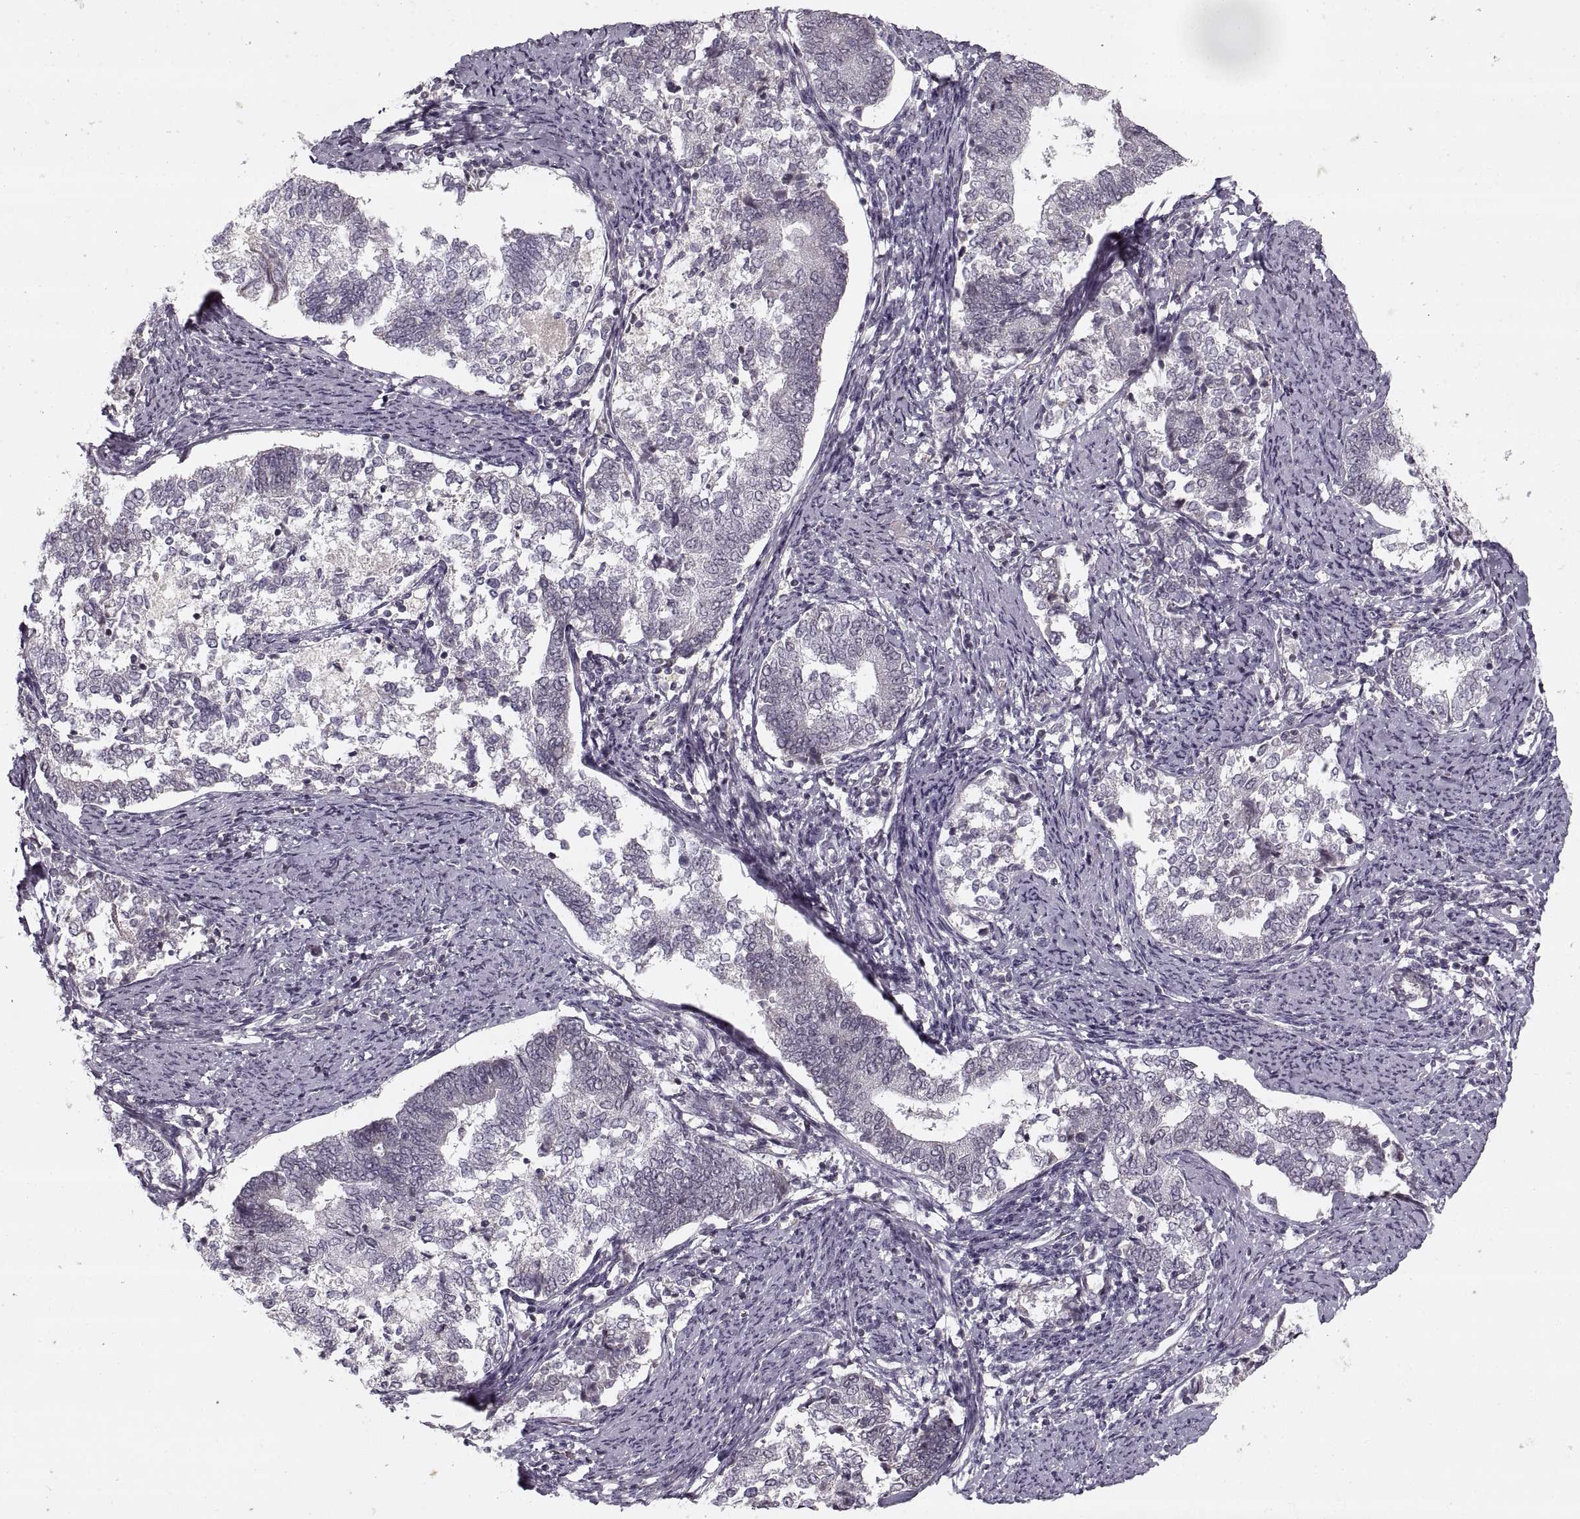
{"staining": {"intensity": "negative", "quantity": "none", "location": "none"}, "tissue": "endometrial cancer", "cell_type": "Tumor cells", "image_type": "cancer", "snomed": [{"axis": "morphology", "description": "Adenocarcinoma, NOS"}, {"axis": "topography", "description": "Endometrium"}], "caption": "This is an IHC image of endometrial adenocarcinoma. There is no staining in tumor cells.", "gene": "ASIC3", "patient": {"sex": "female", "age": 65}}